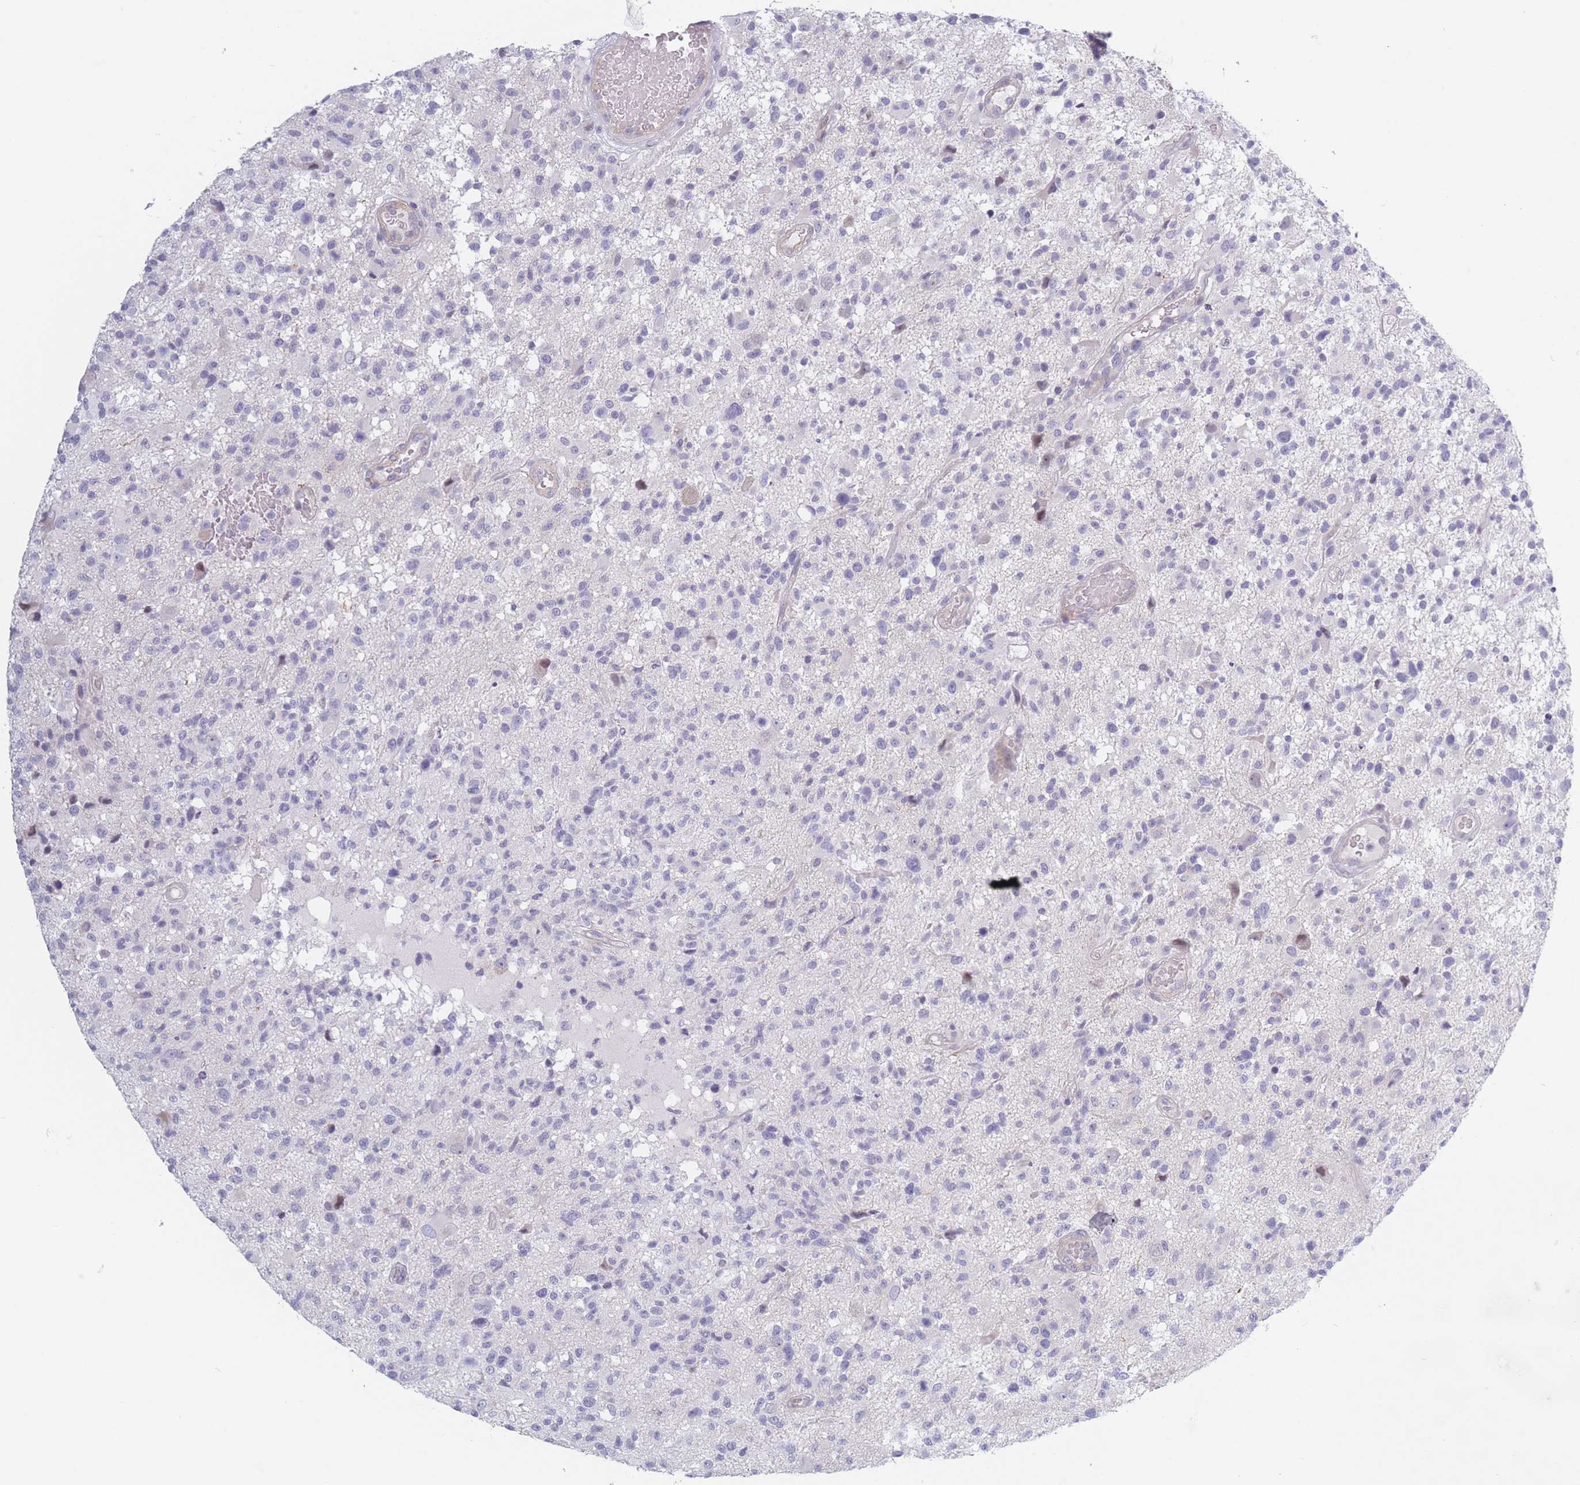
{"staining": {"intensity": "negative", "quantity": "none", "location": "none"}, "tissue": "glioma", "cell_type": "Tumor cells", "image_type": "cancer", "snomed": [{"axis": "morphology", "description": "Glioma, malignant, High grade"}, {"axis": "morphology", "description": "Glioblastoma, NOS"}, {"axis": "topography", "description": "Brain"}], "caption": "Tumor cells show no significant protein staining in glioma. (DAB immunohistochemistry visualized using brightfield microscopy, high magnification).", "gene": "PLEKHG2", "patient": {"sex": "male", "age": 60}}